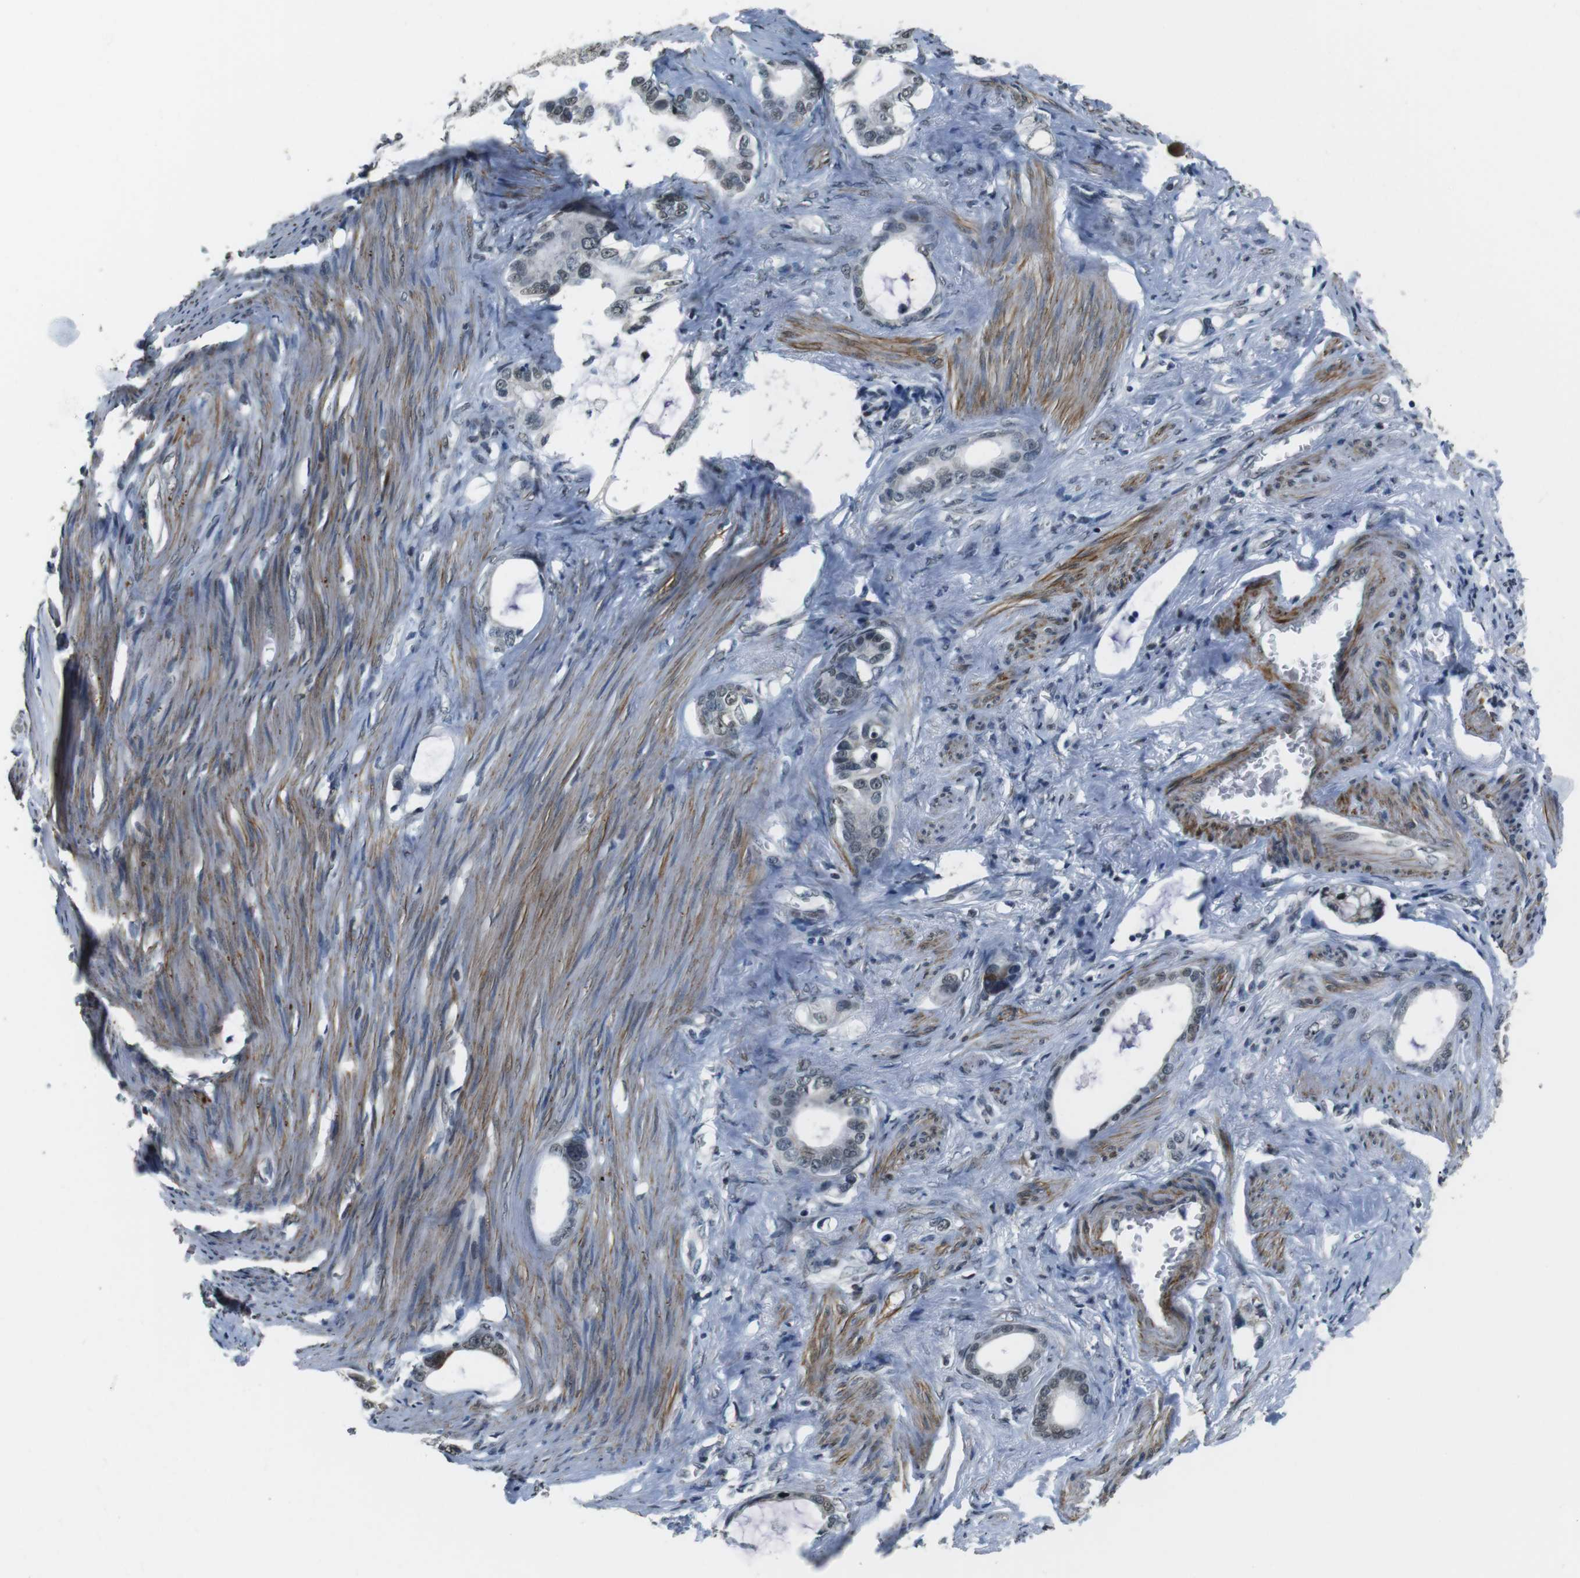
{"staining": {"intensity": "weak", "quantity": "<25%", "location": "nuclear"}, "tissue": "stomach cancer", "cell_type": "Tumor cells", "image_type": "cancer", "snomed": [{"axis": "morphology", "description": "Adenocarcinoma, NOS"}, {"axis": "topography", "description": "Stomach"}], "caption": "High power microscopy histopathology image of an immunohistochemistry image of stomach cancer (adenocarcinoma), revealing no significant positivity in tumor cells.", "gene": "USP7", "patient": {"sex": "female", "age": 75}}